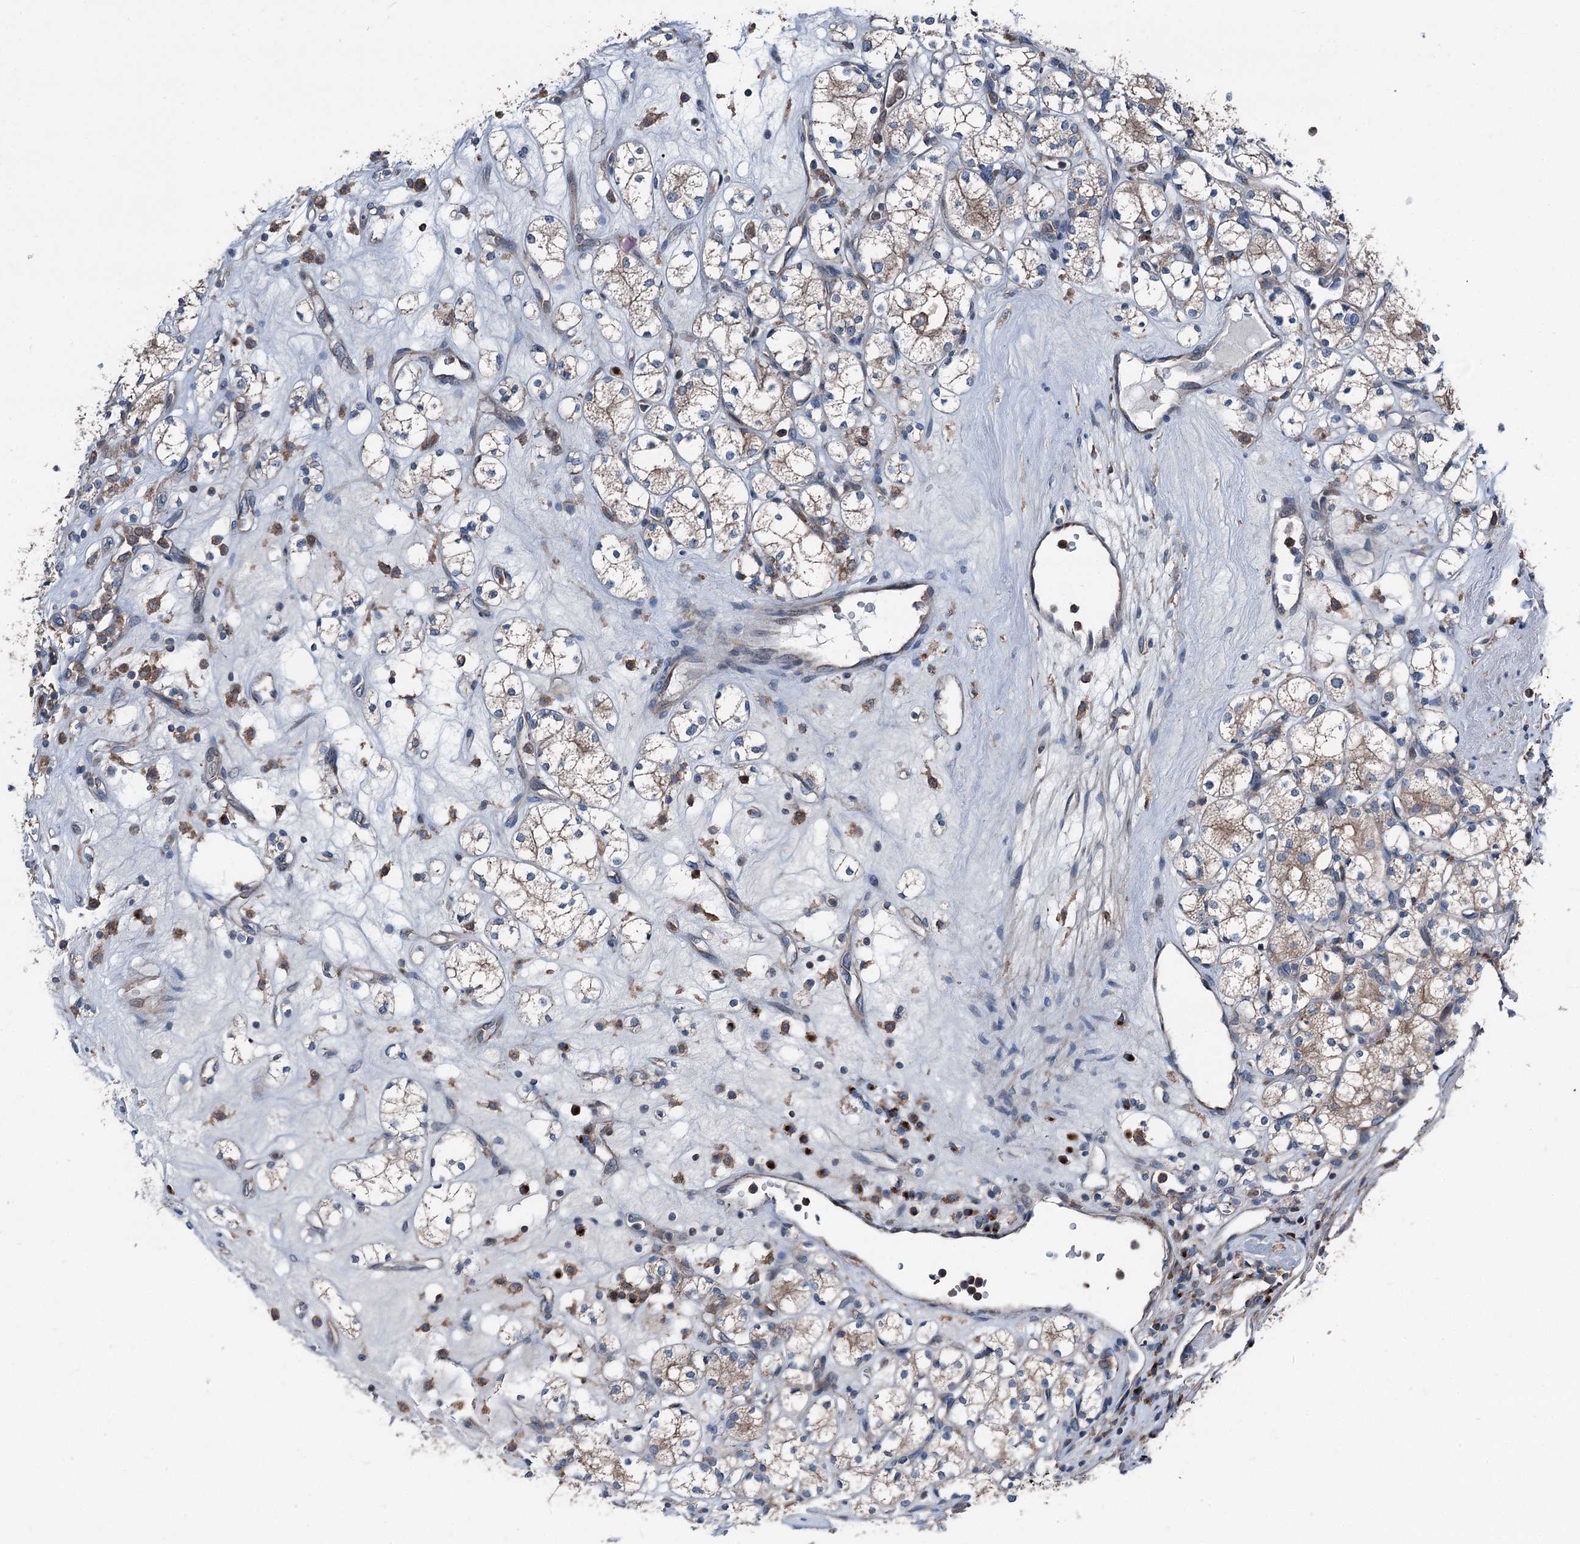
{"staining": {"intensity": "weak", "quantity": "25%-75%", "location": "cytoplasmic/membranous"}, "tissue": "renal cancer", "cell_type": "Tumor cells", "image_type": "cancer", "snomed": [{"axis": "morphology", "description": "Adenocarcinoma, NOS"}, {"axis": "topography", "description": "Kidney"}], "caption": "A brown stain labels weak cytoplasmic/membranous positivity of a protein in renal cancer (adenocarcinoma) tumor cells.", "gene": "RUFY1", "patient": {"sex": "male", "age": 77}}